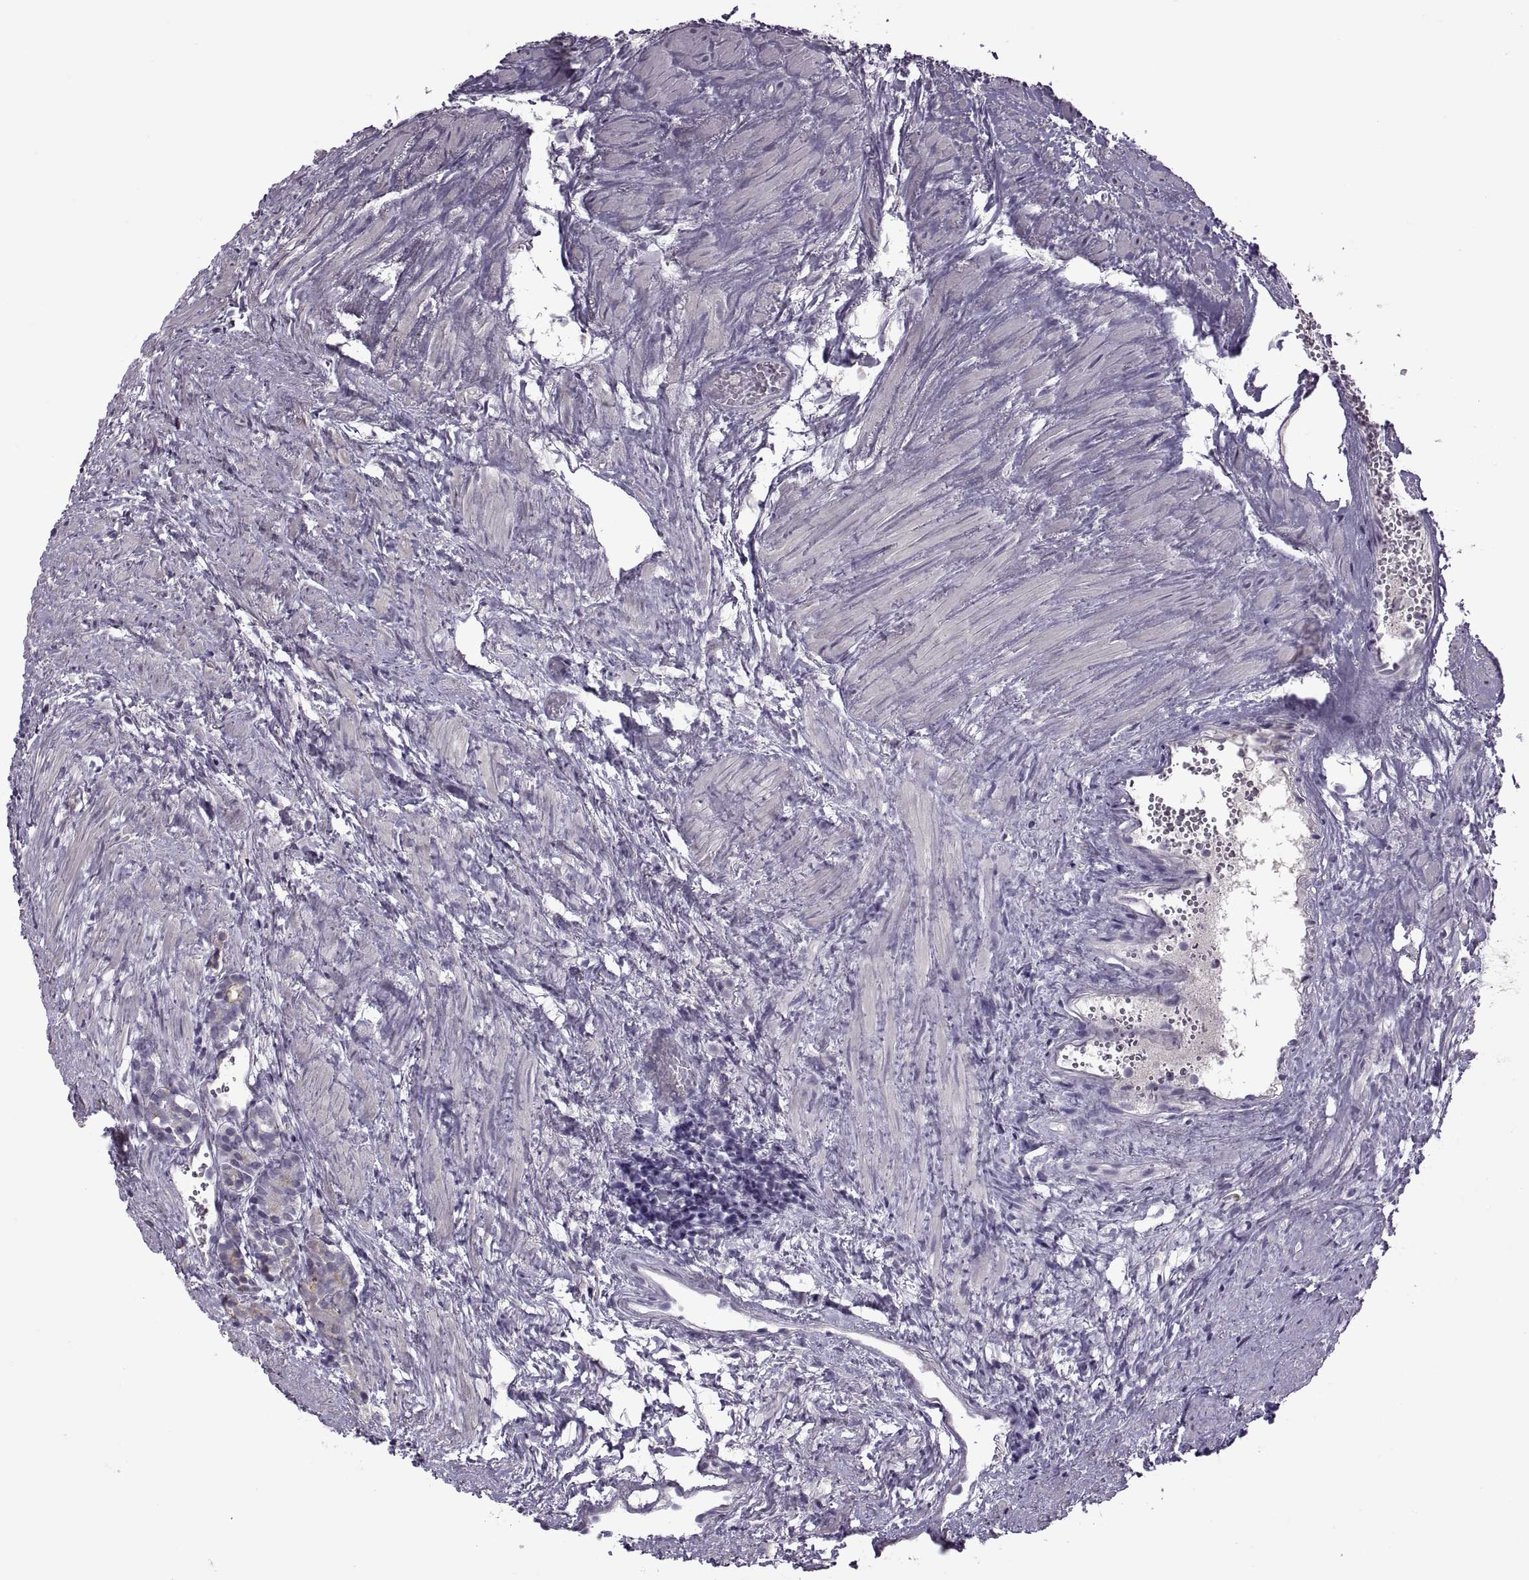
{"staining": {"intensity": "moderate", "quantity": ">75%", "location": "cytoplasmic/membranous"}, "tissue": "prostate cancer", "cell_type": "Tumor cells", "image_type": "cancer", "snomed": [{"axis": "morphology", "description": "Adenocarcinoma, High grade"}, {"axis": "topography", "description": "Prostate"}], "caption": "Immunohistochemical staining of high-grade adenocarcinoma (prostate) demonstrates medium levels of moderate cytoplasmic/membranous protein positivity in approximately >75% of tumor cells.", "gene": "RSPH6A", "patient": {"sex": "male", "age": 84}}